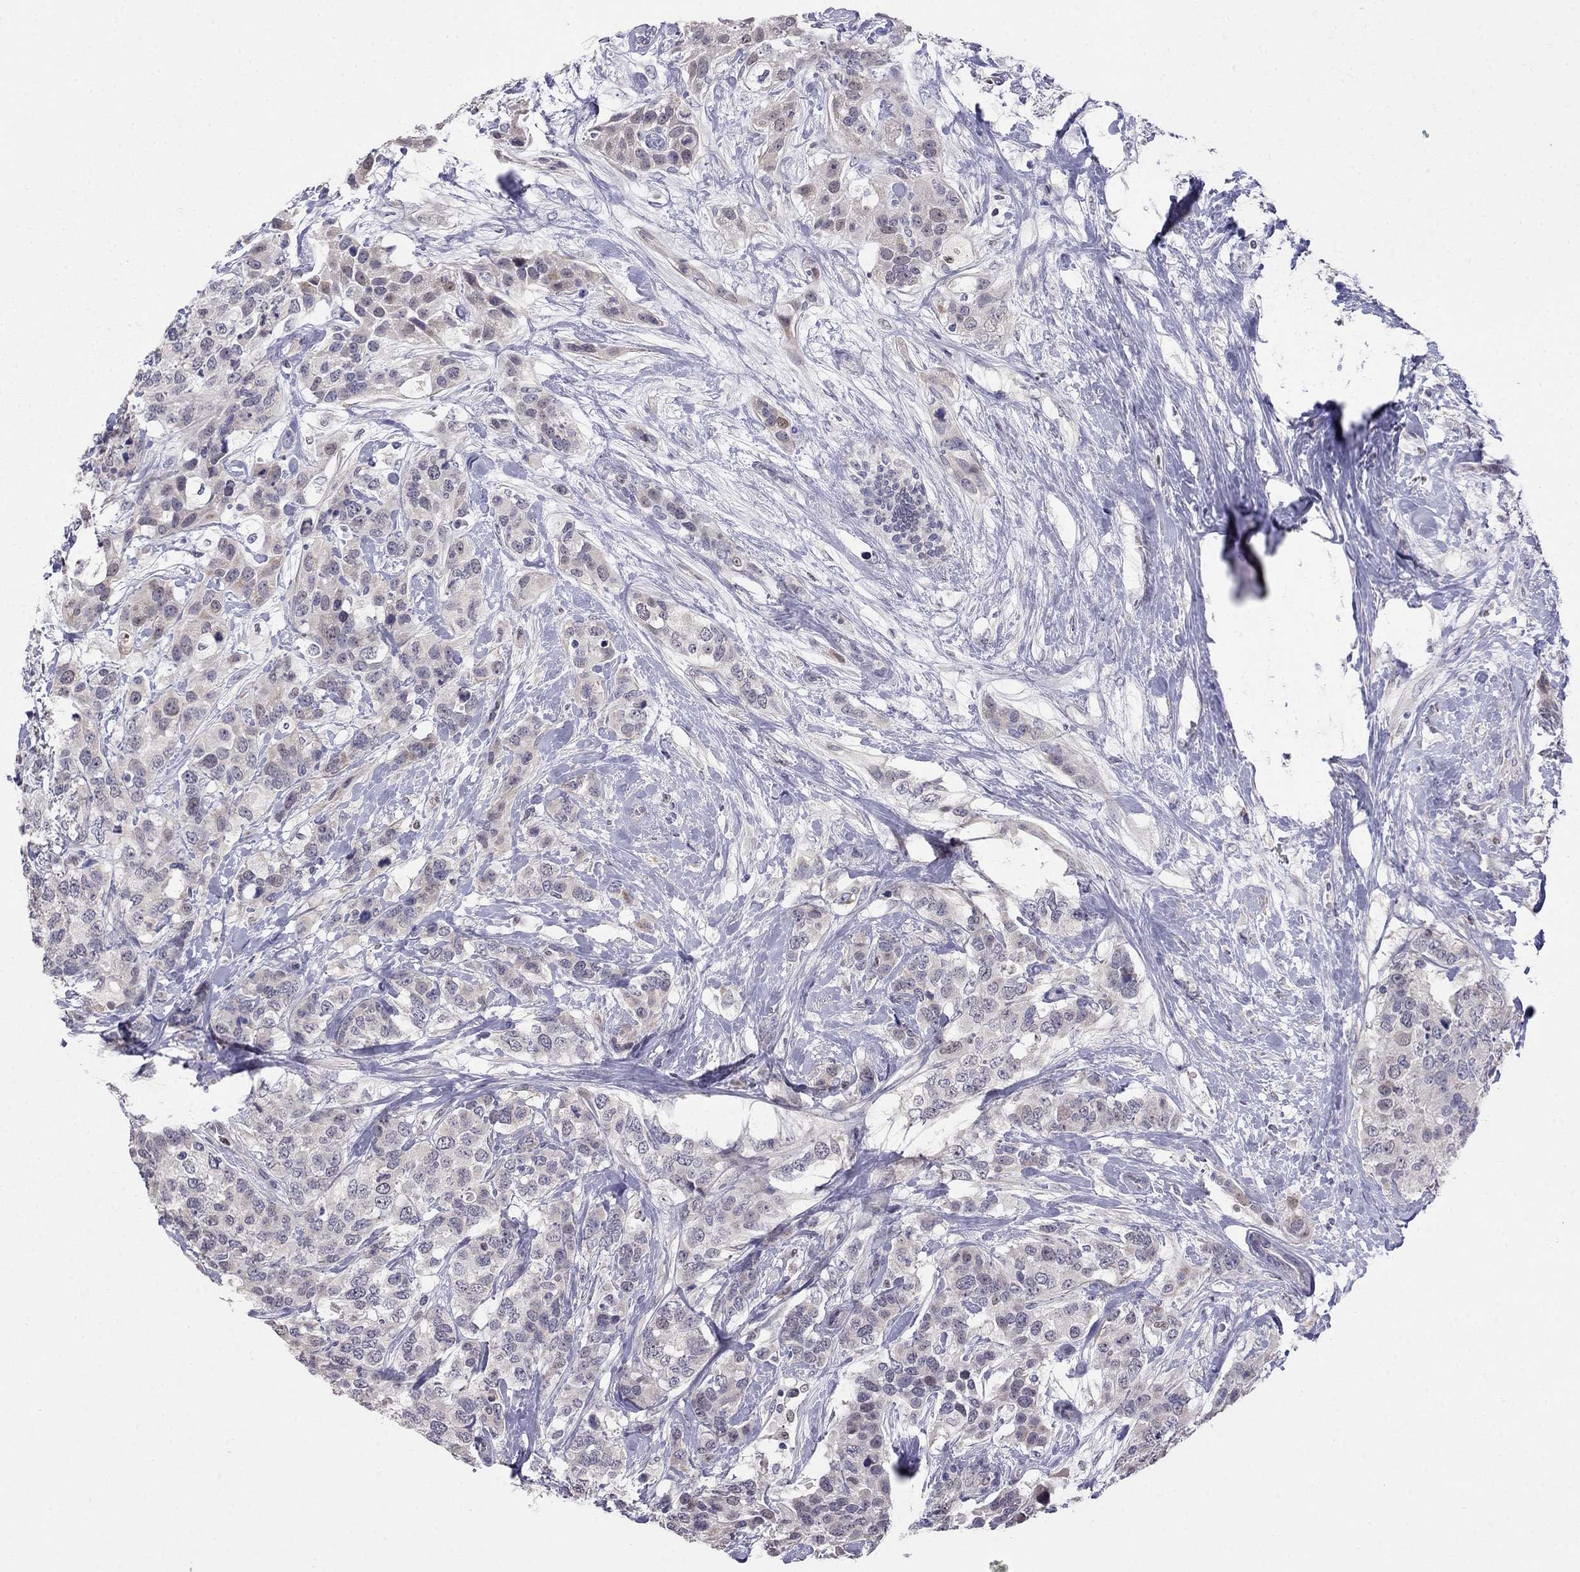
{"staining": {"intensity": "weak", "quantity": "<25%", "location": "cytoplasmic/membranous"}, "tissue": "breast cancer", "cell_type": "Tumor cells", "image_type": "cancer", "snomed": [{"axis": "morphology", "description": "Lobular carcinoma"}, {"axis": "topography", "description": "Breast"}], "caption": "This histopathology image is of lobular carcinoma (breast) stained with immunohistochemistry (IHC) to label a protein in brown with the nuclei are counter-stained blue. There is no expression in tumor cells.", "gene": "LRRC39", "patient": {"sex": "female", "age": 59}}